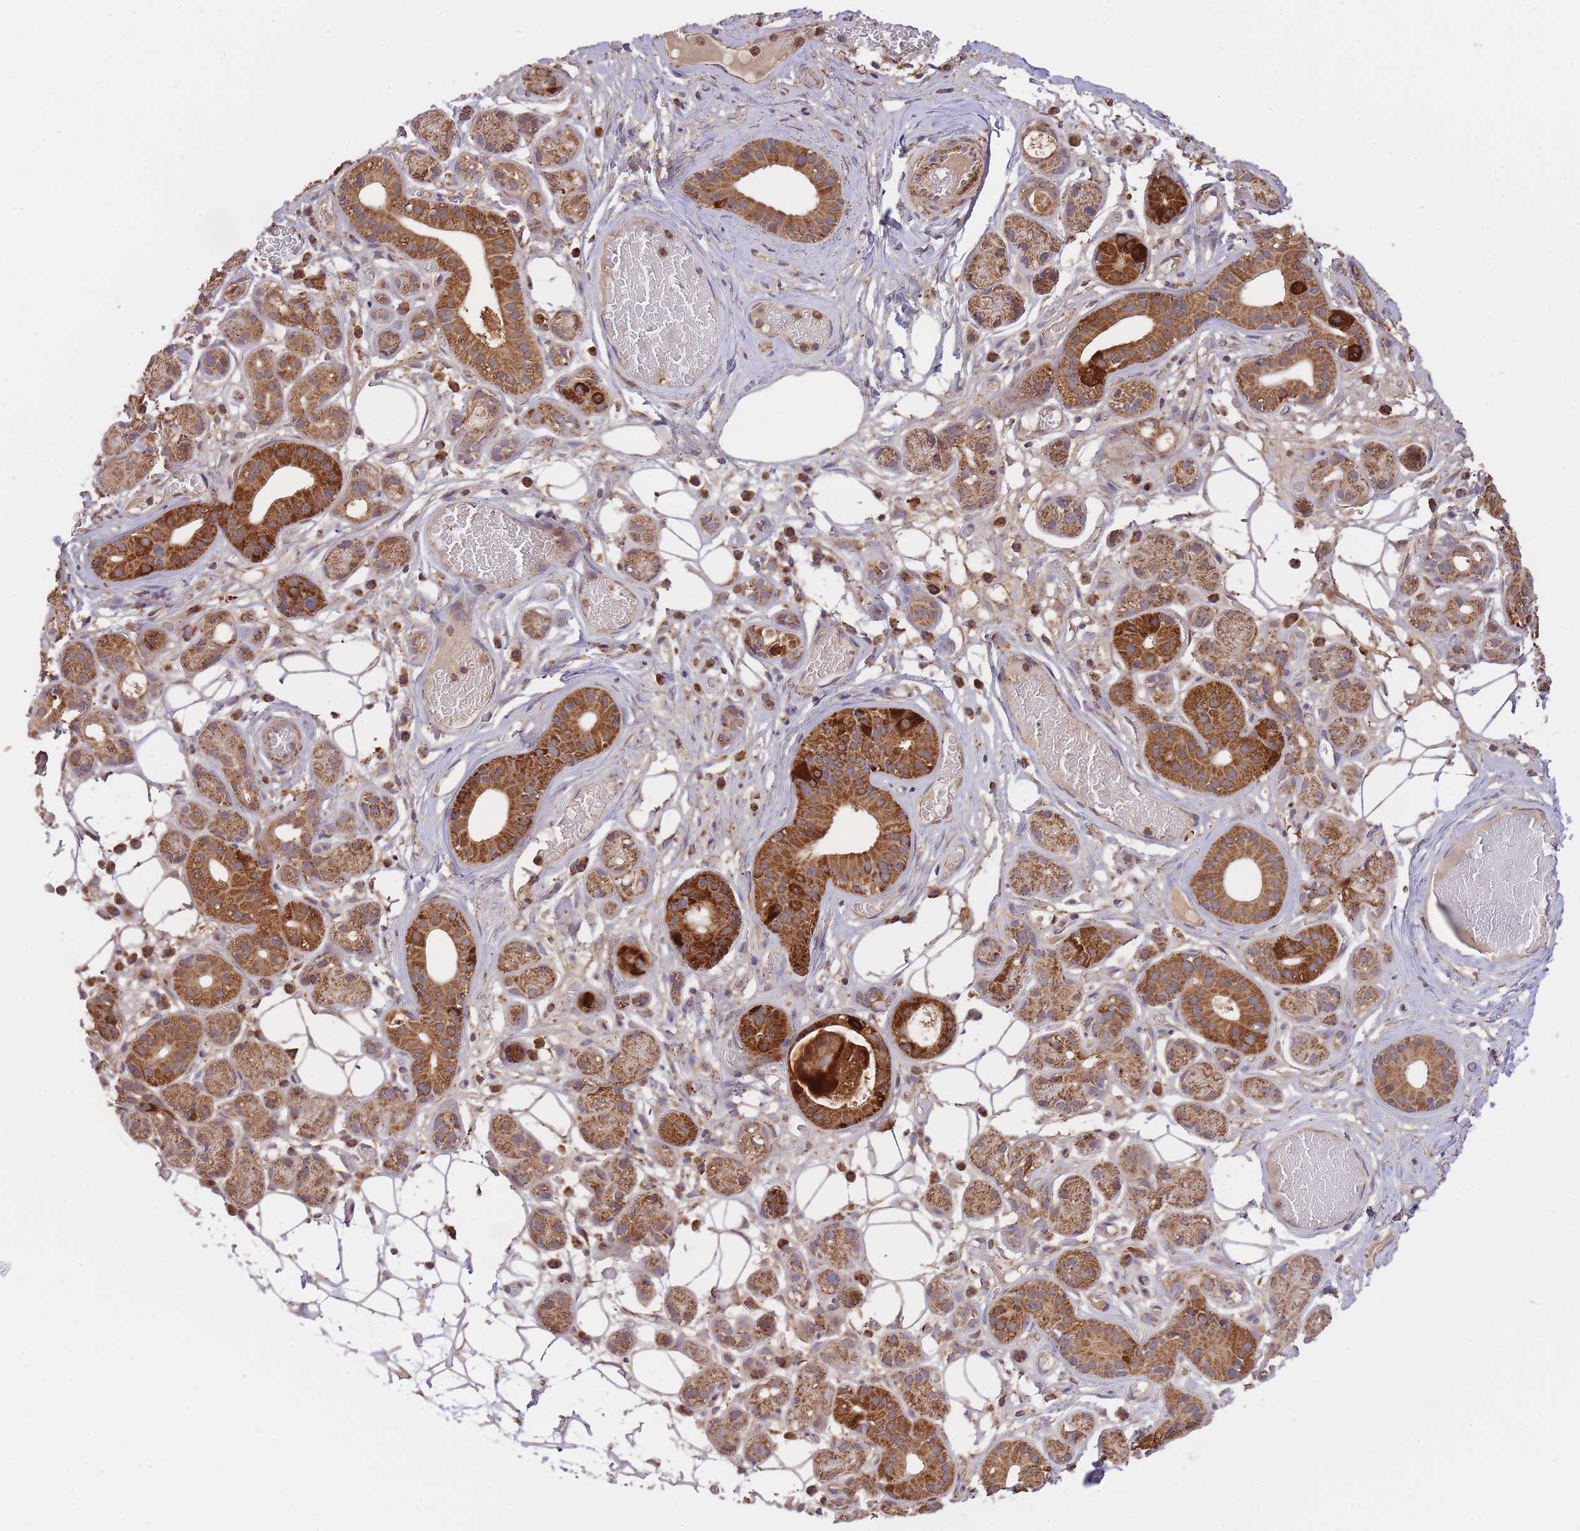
{"staining": {"intensity": "strong", "quantity": ">75%", "location": "cytoplasmic/membranous"}, "tissue": "salivary gland", "cell_type": "Glandular cells", "image_type": "normal", "snomed": [{"axis": "morphology", "description": "Normal tissue, NOS"}, {"axis": "topography", "description": "Salivary gland"}], "caption": "This is an image of IHC staining of unremarkable salivary gland, which shows strong expression in the cytoplasmic/membranous of glandular cells.", "gene": "PREP", "patient": {"sex": "male", "age": 82}}